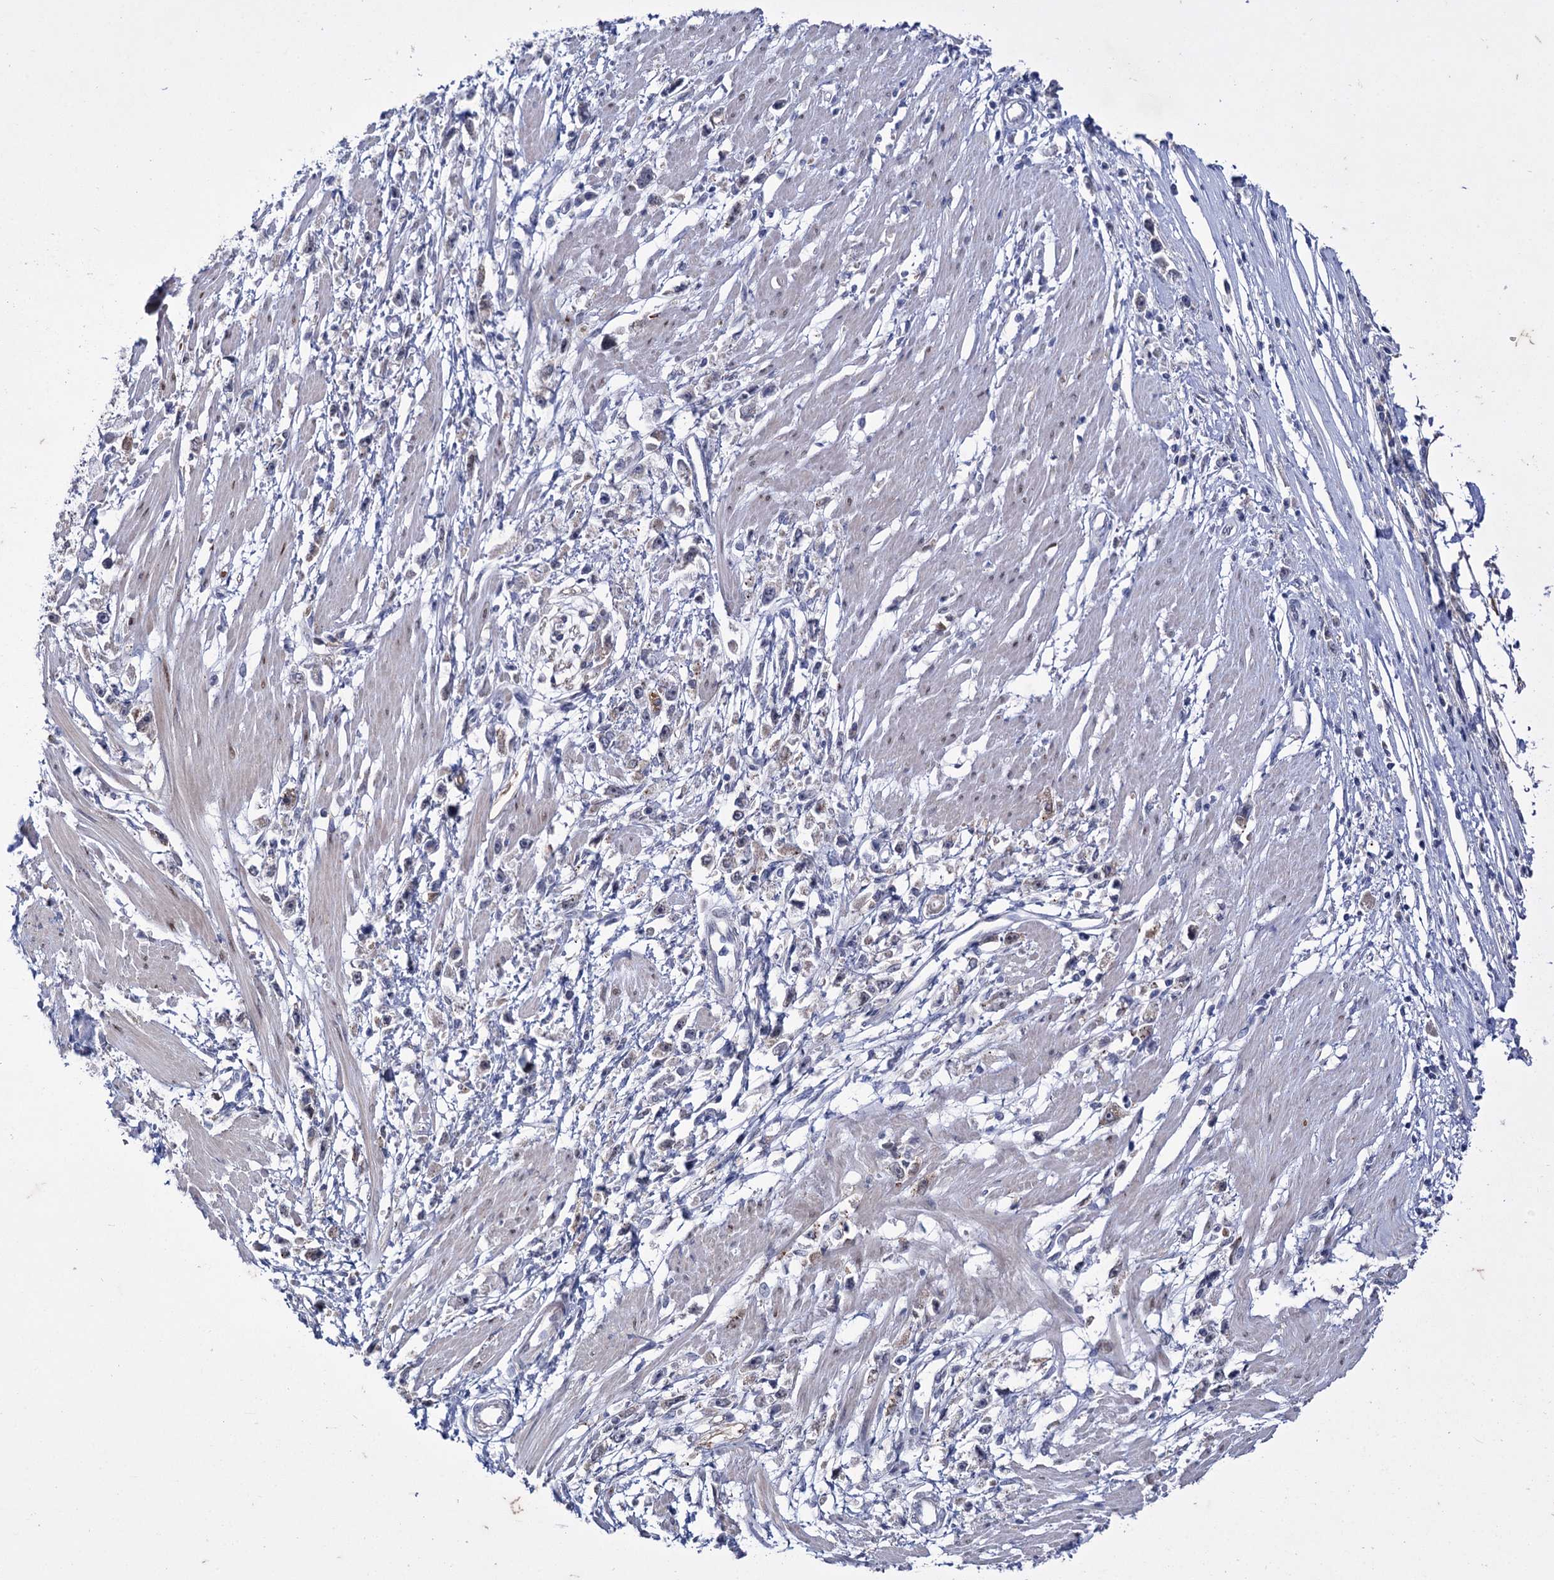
{"staining": {"intensity": "negative", "quantity": "none", "location": "none"}, "tissue": "stomach cancer", "cell_type": "Tumor cells", "image_type": "cancer", "snomed": [{"axis": "morphology", "description": "Adenocarcinoma, NOS"}, {"axis": "topography", "description": "Stomach"}], "caption": "Tumor cells are negative for protein expression in human stomach cancer (adenocarcinoma).", "gene": "MID1IP1", "patient": {"sex": "female", "age": 59}}